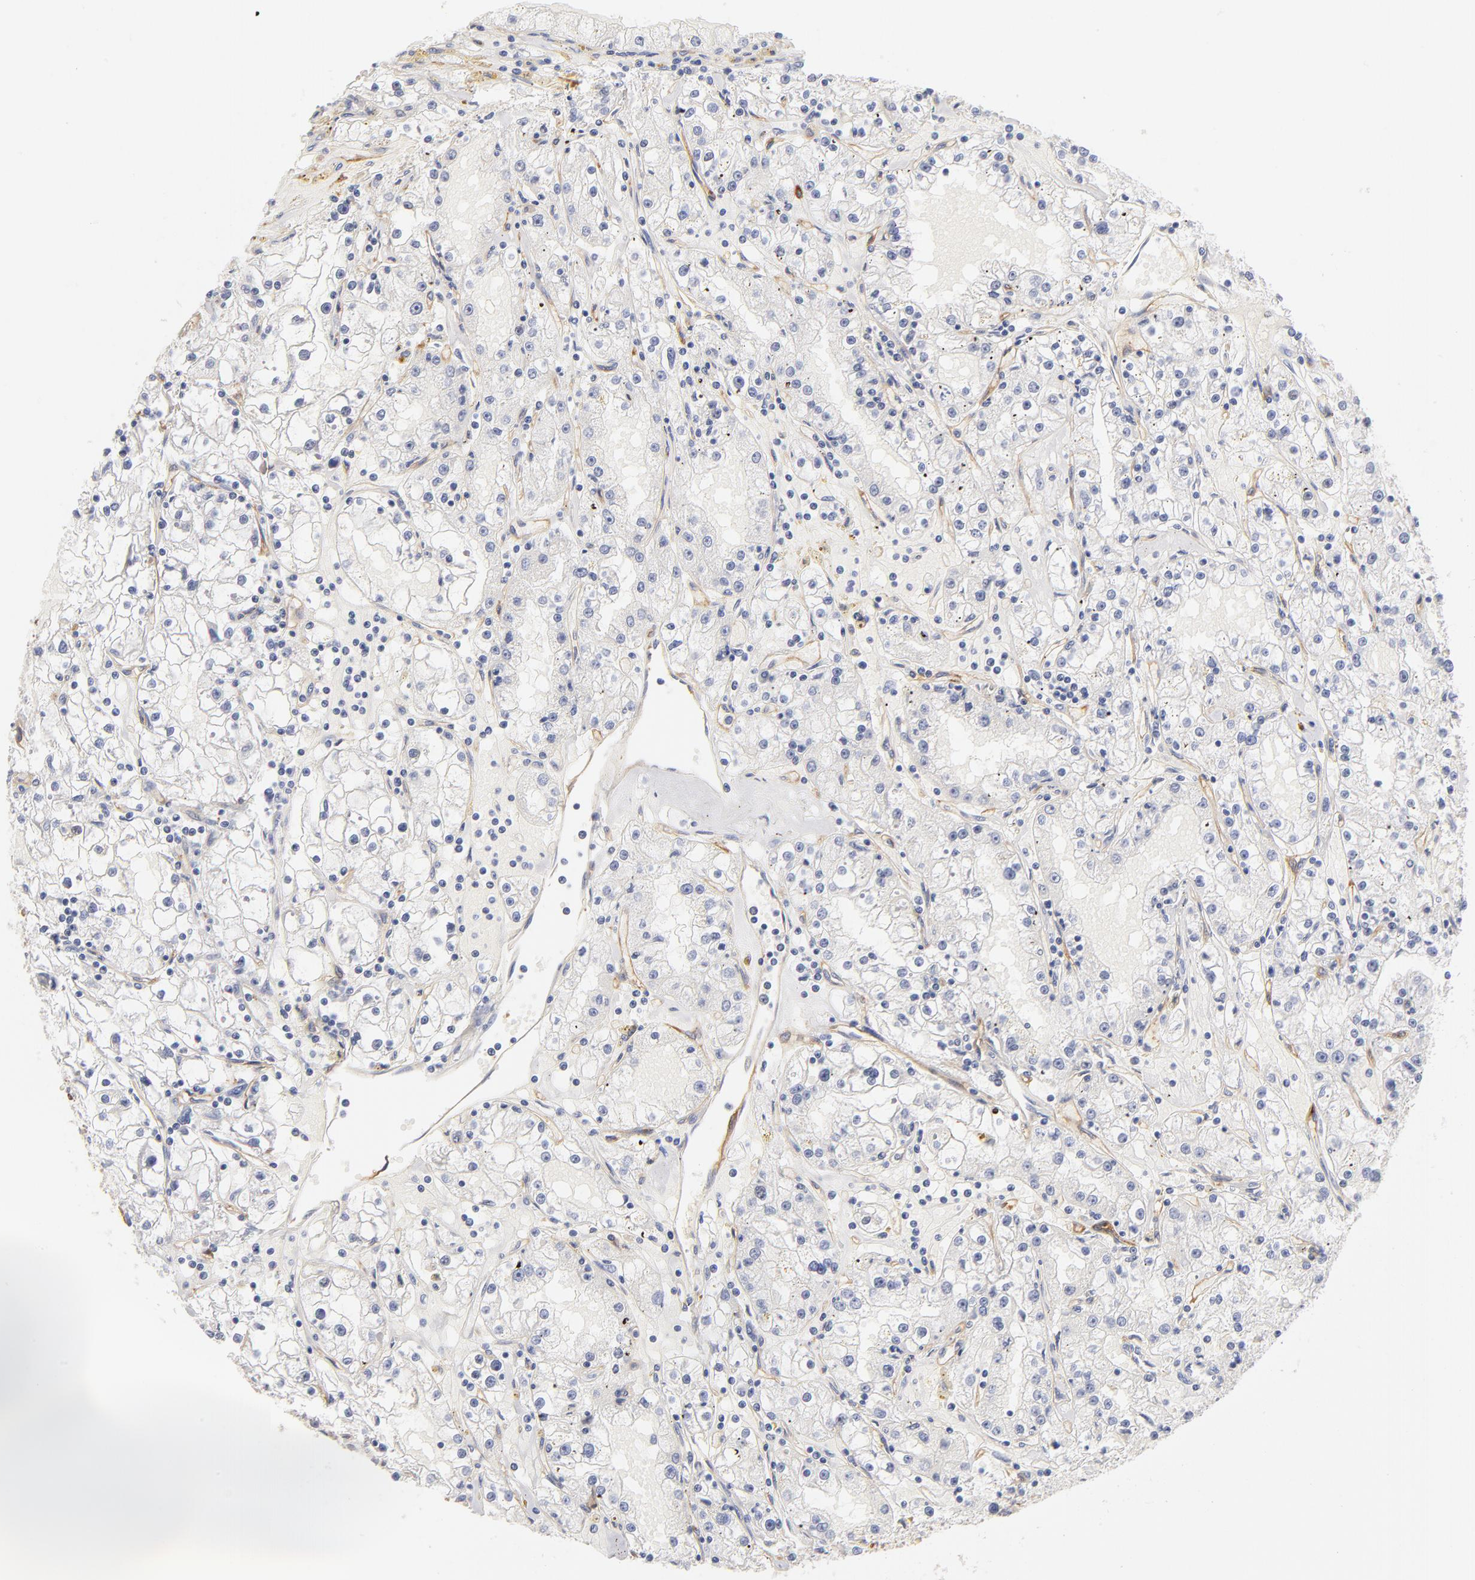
{"staining": {"intensity": "negative", "quantity": "none", "location": "none"}, "tissue": "renal cancer", "cell_type": "Tumor cells", "image_type": "cancer", "snomed": [{"axis": "morphology", "description": "Adenocarcinoma, NOS"}, {"axis": "topography", "description": "Kidney"}], "caption": "Protein analysis of renal adenocarcinoma displays no significant positivity in tumor cells. (DAB IHC with hematoxylin counter stain).", "gene": "ITGA8", "patient": {"sex": "male", "age": 56}}